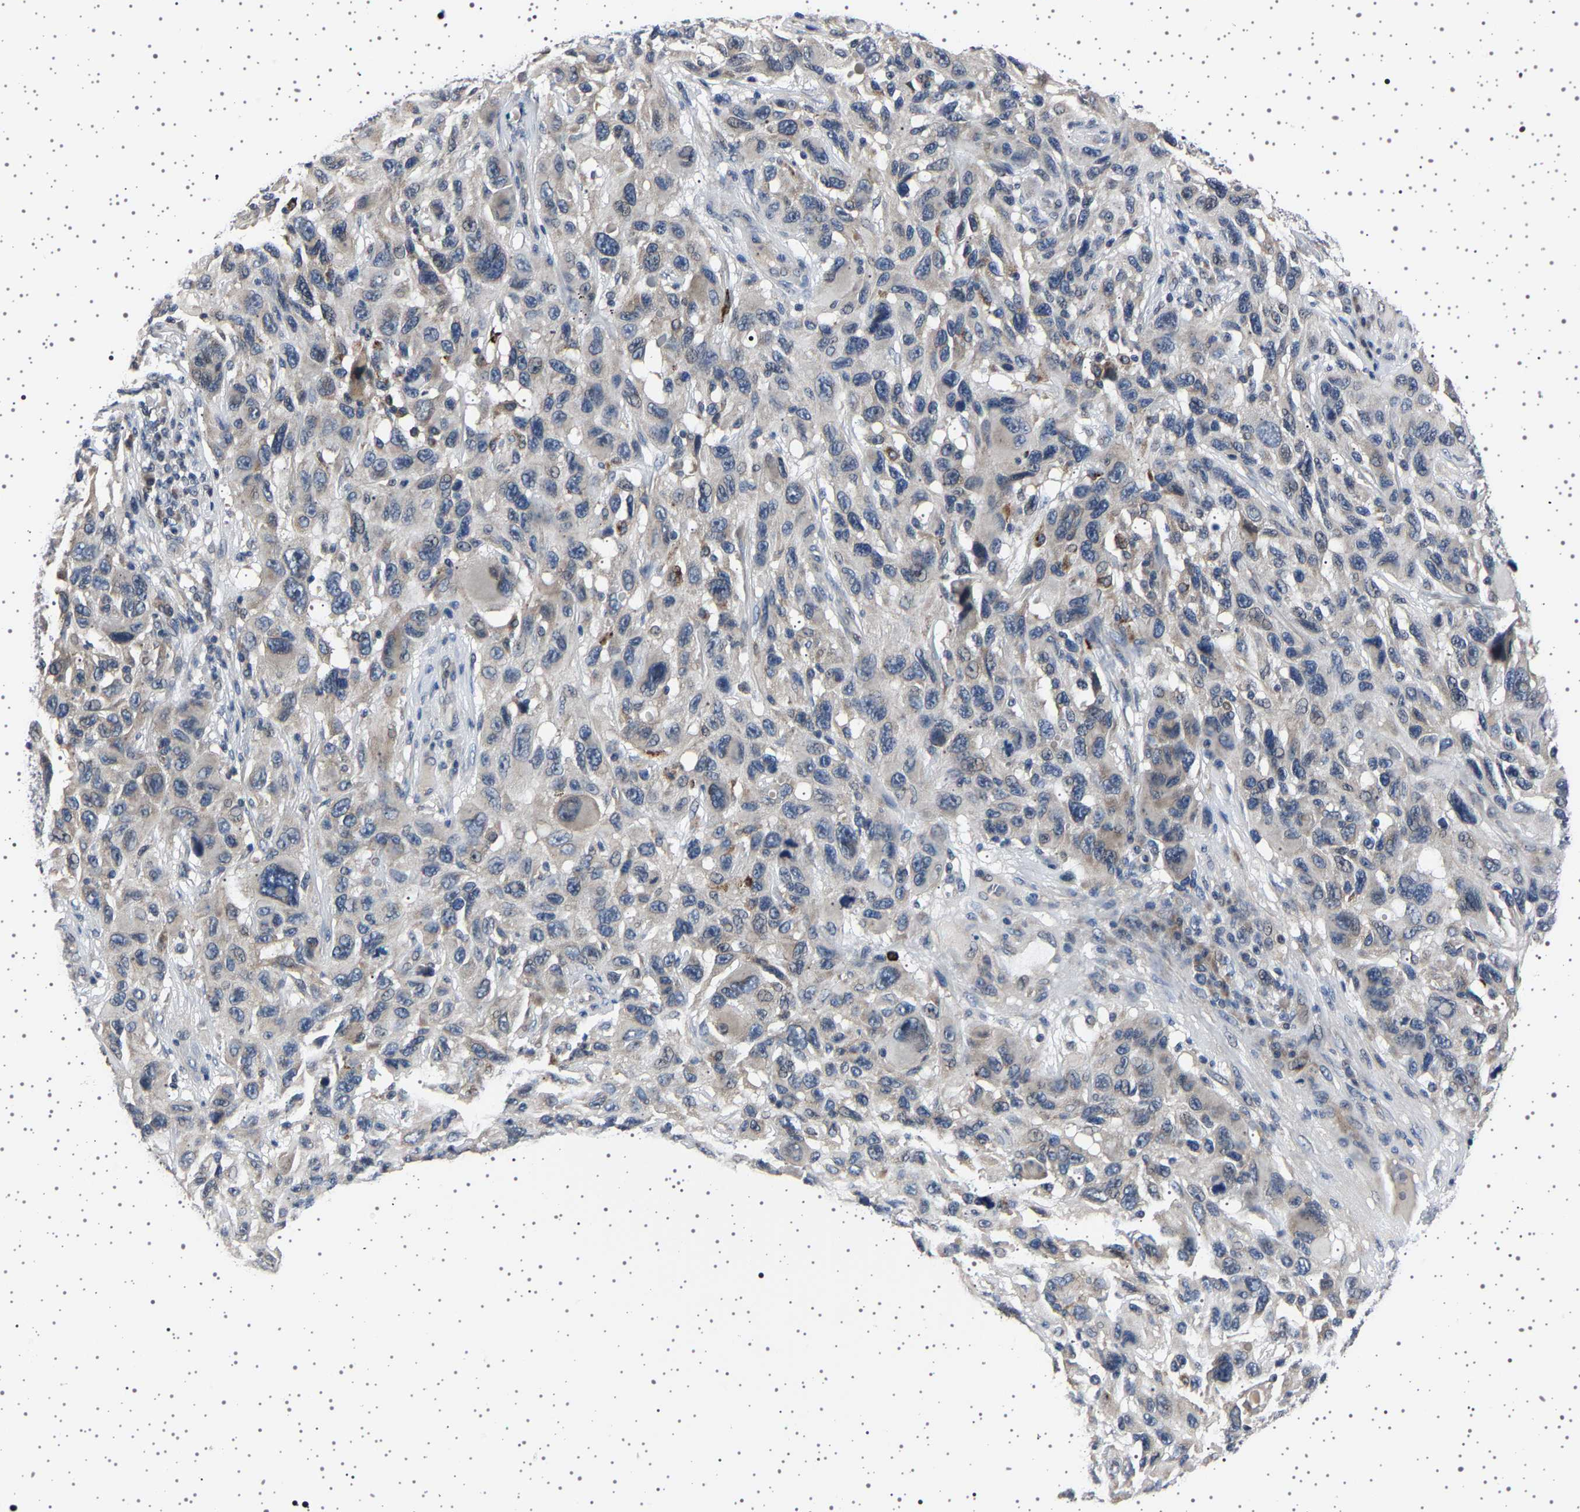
{"staining": {"intensity": "weak", "quantity": "<25%", "location": "cytoplasmic/membranous"}, "tissue": "melanoma", "cell_type": "Tumor cells", "image_type": "cancer", "snomed": [{"axis": "morphology", "description": "Malignant melanoma, NOS"}, {"axis": "topography", "description": "Skin"}], "caption": "Immunohistochemistry image of neoplastic tissue: human melanoma stained with DAB reveals no significant protein expression in tumor cells.", "gene": "IL10RB", "patient": {"sex": "male", "age": 53}}